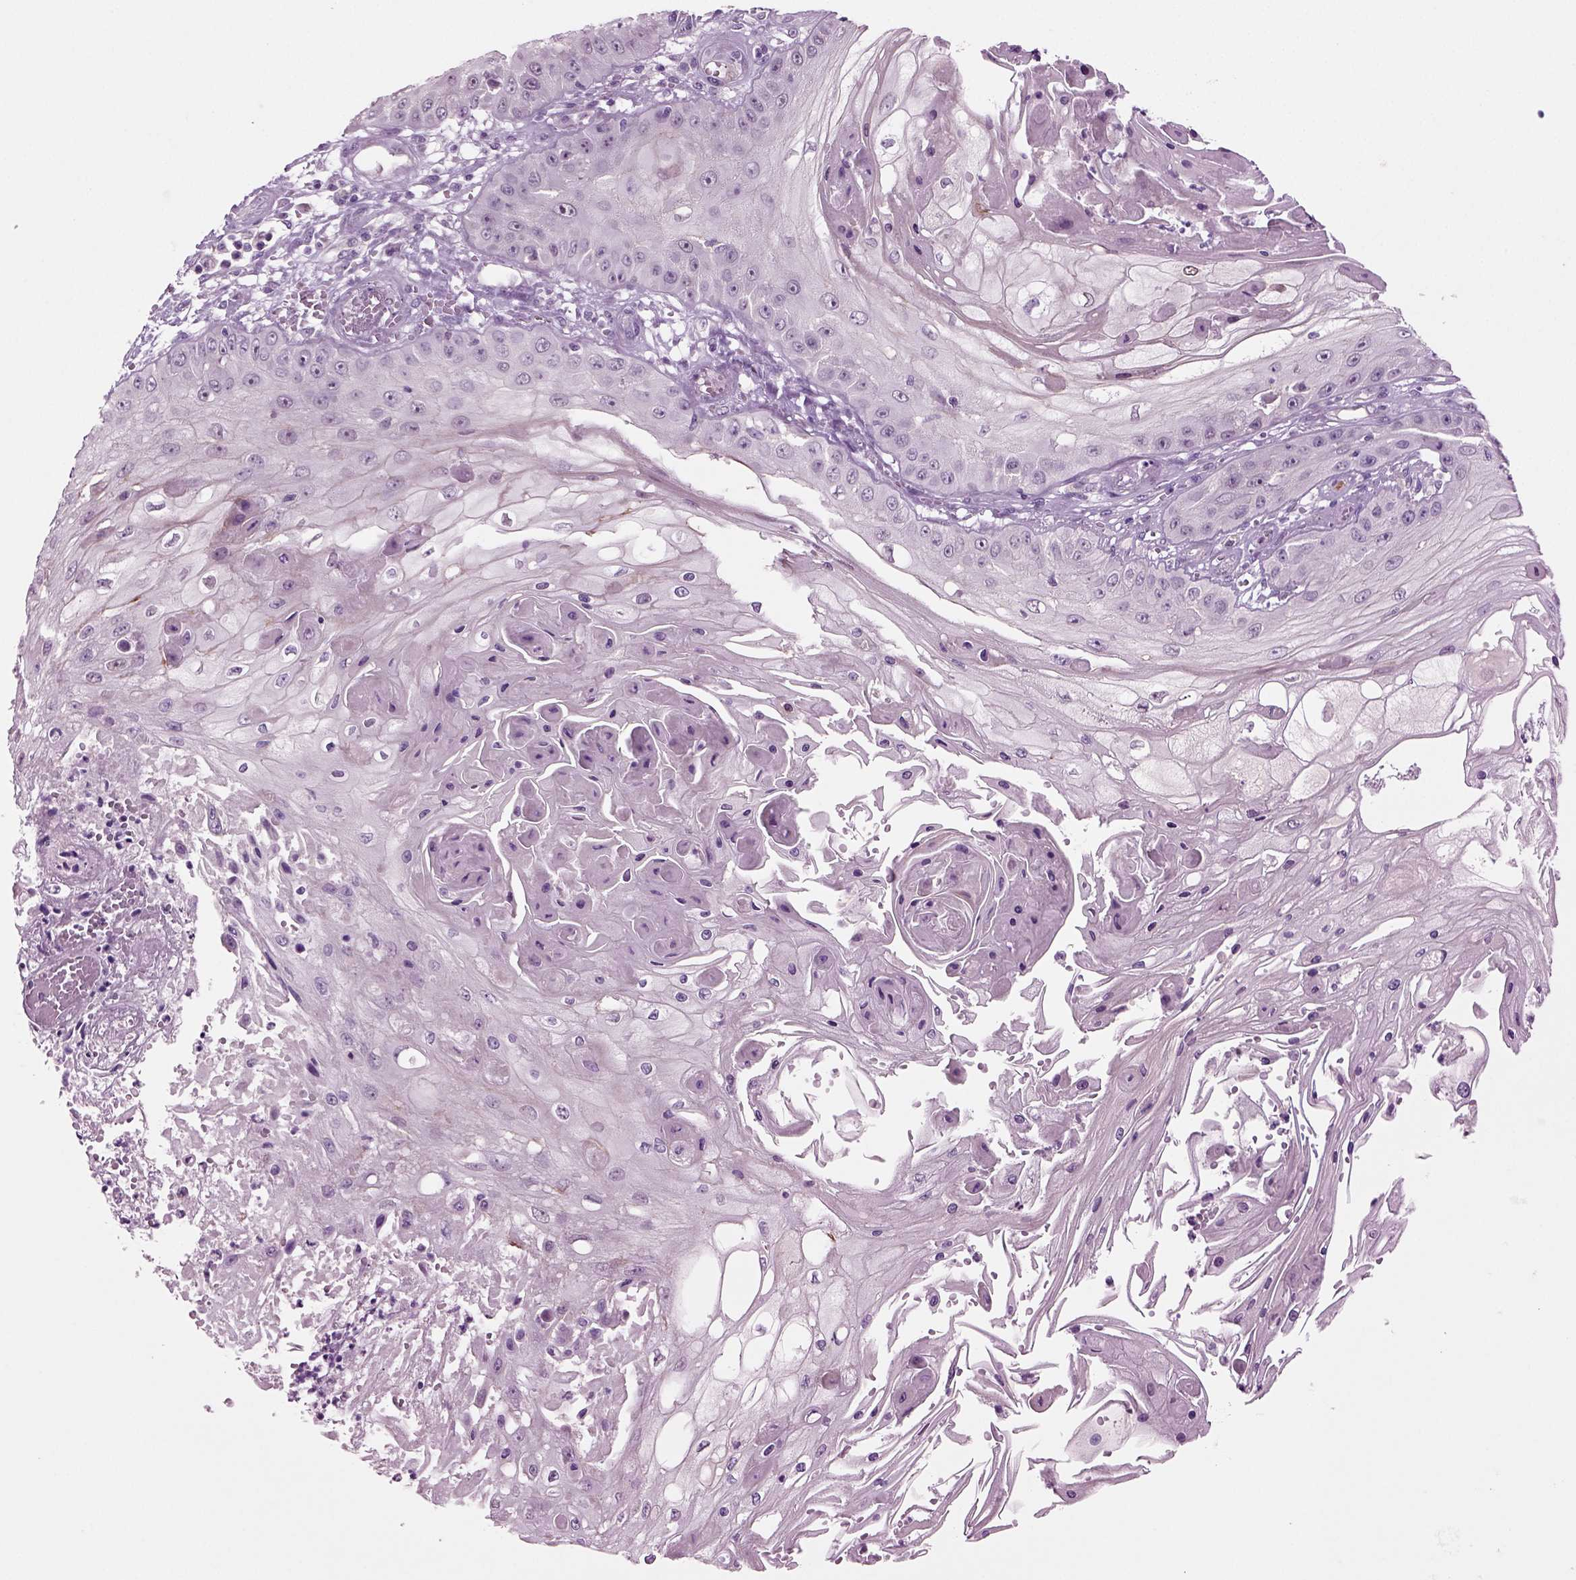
{"staining": {"intensity": "negative", "quantity": "none", "location": "none"}, "tissue": "skin cancer", "cell_type": "Tumor cells", "image_type": "cancer", "snomed": [{"axis": "morphology", "description": "Squamous cell carcinoma, NOS"}, {"axis": "topography", "description": "Skin"}], "caption": "Micrograph shows no protein staining in tumor cells of squamous cell carcinoma (skin) tissue.", "gene": "COL9A2", "patient": {"sex": "male", "age": 70}}